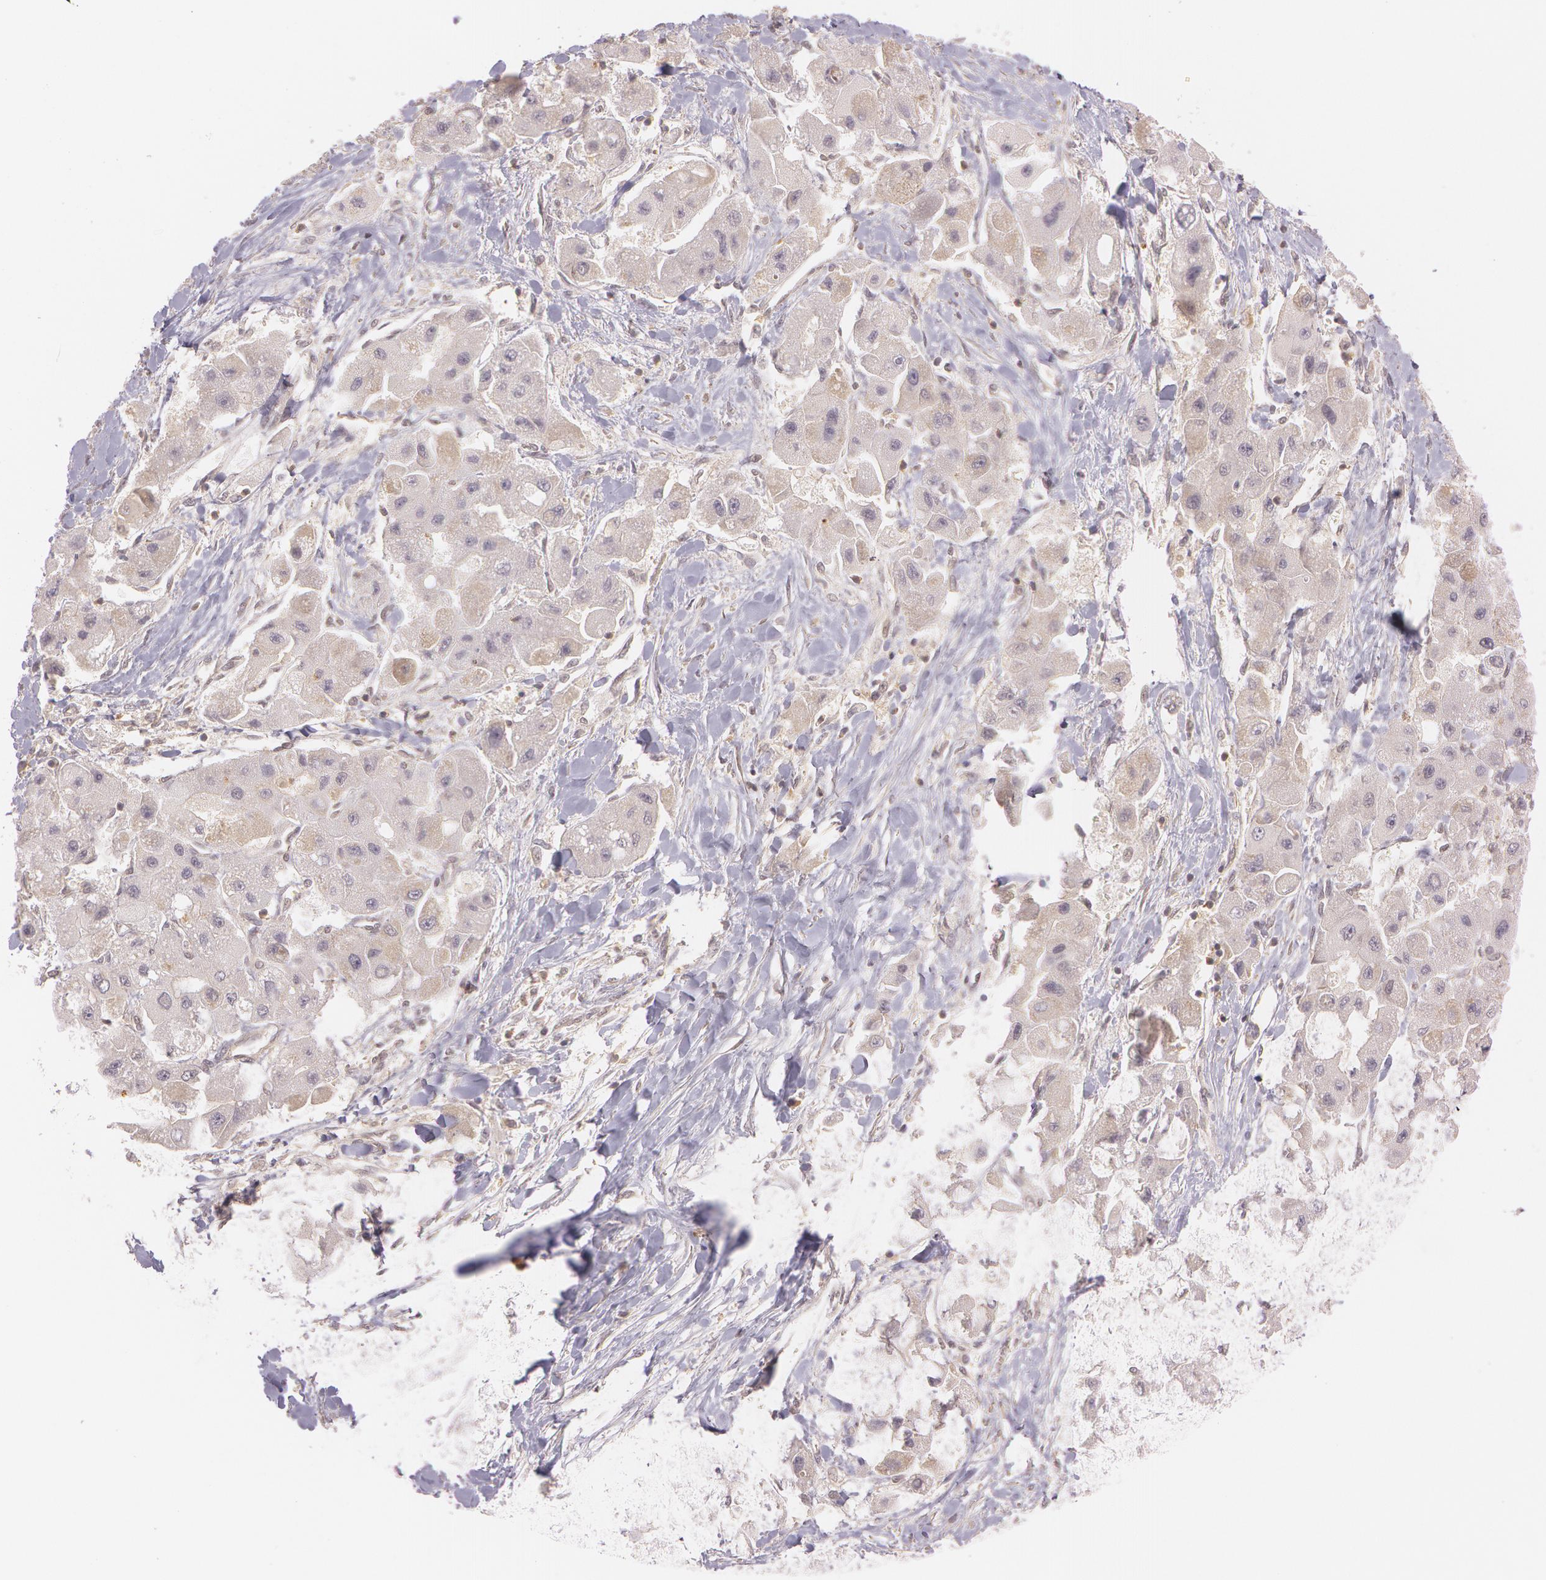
{"staining": {"intensity": "weak", "quantity": ">75%", "location": "cytoplasmic/membranous"}, "tissue": "liver cancer", "cell_type": "Tumor cells", "image_type": "cancer", "snomed": [{"axis": "morphology", "description": "Carcinoma, Hepatocellular, NOS"}, {"axis": "topography", "description": "Liver"}], "caption": "A low amount of weak cytoplasmic/membranous expression is appreciated in approximately >75% of tumor cells in liver cancer tissue.", "gene": "ATG2B", "patient": {"sex": "male", "age": 24}}